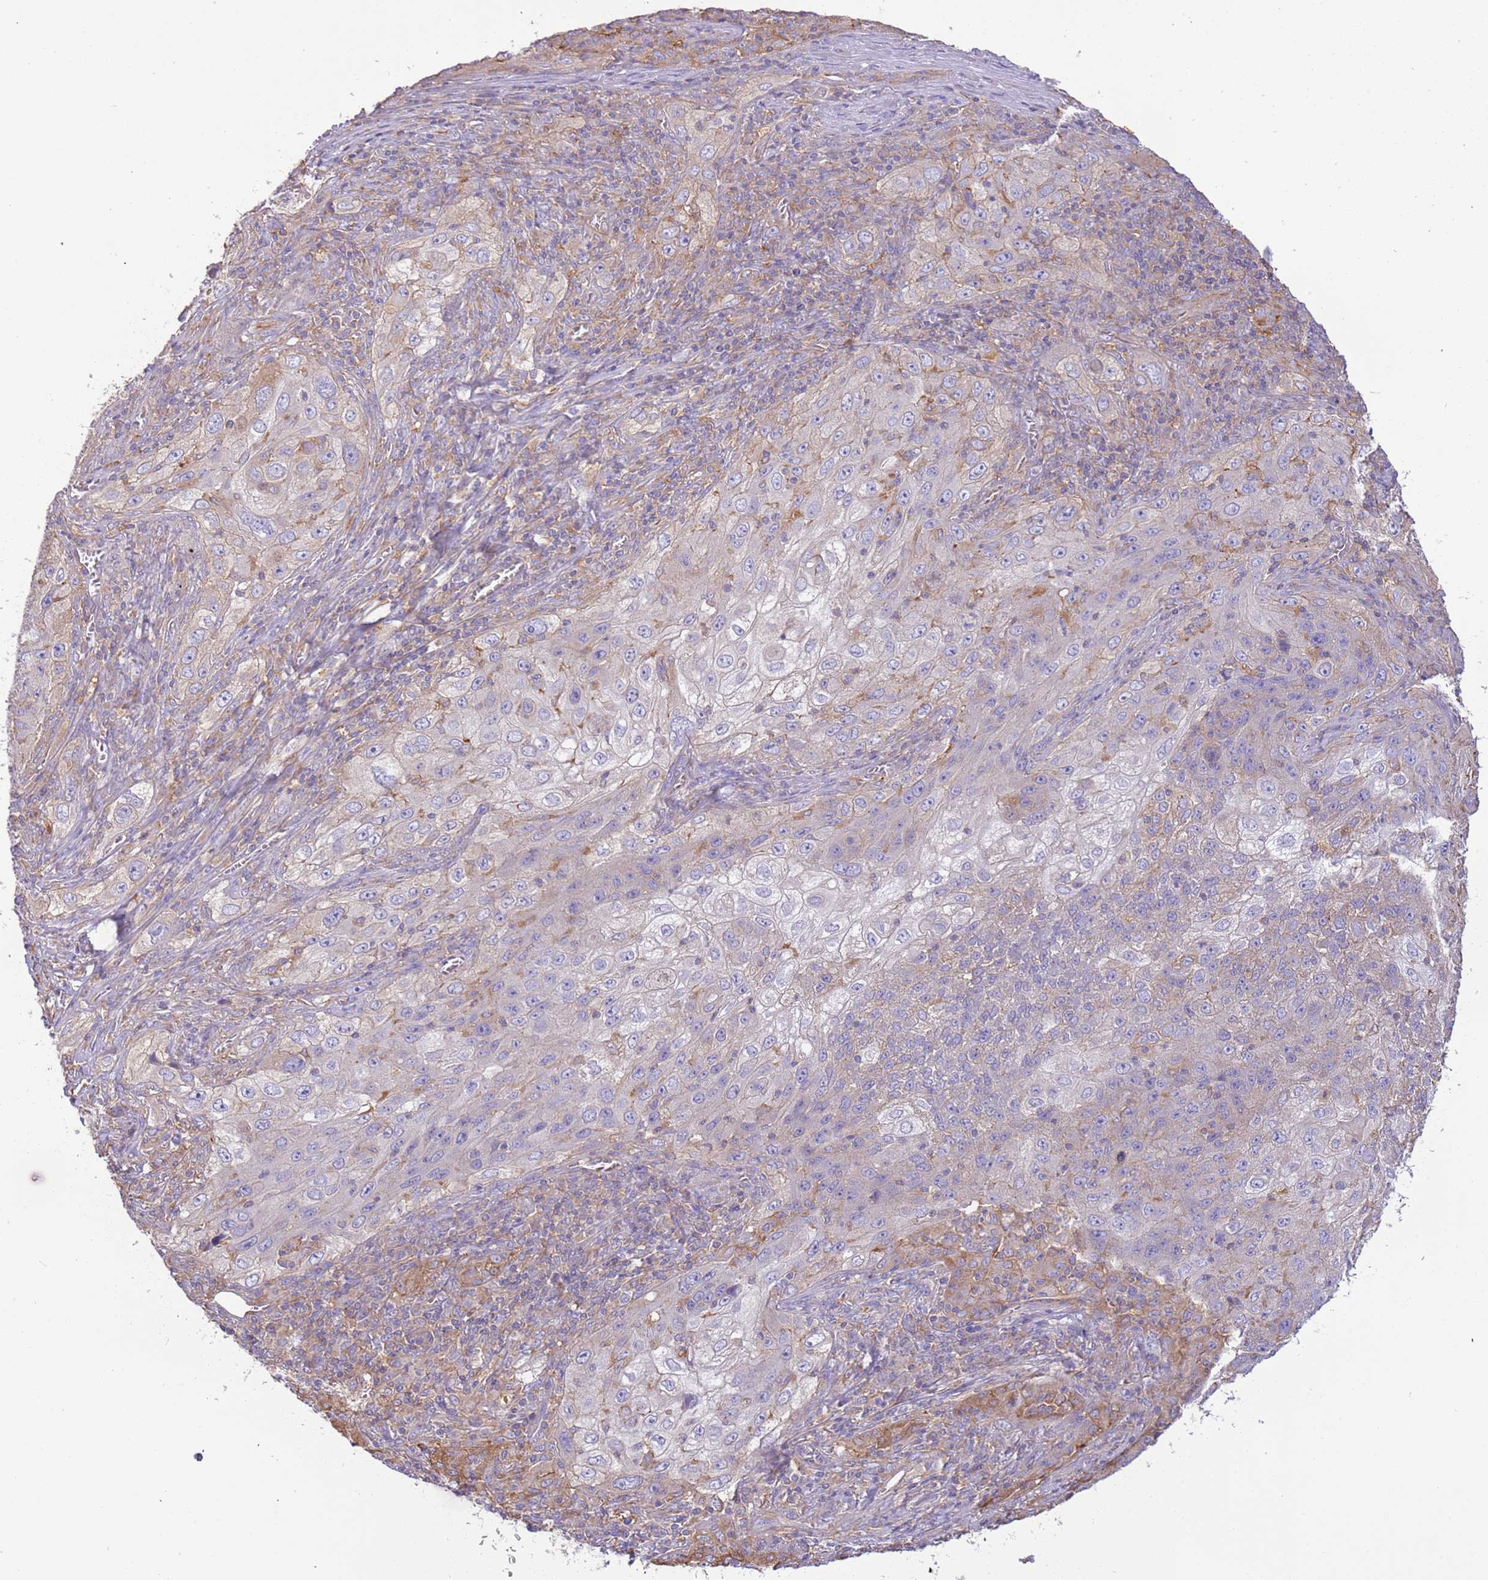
{"staining": {"intensity": "weak", "quantity": "<25%", "location": "cytoplasmic/membranous"}, "tissue": "lung cancer", "cell_type": "Tumor cells", "image_type": "cancer", "snomed": [{"axis": "morphology", "description": "Squamous cell carcinoma, NOS"}, {"axis": "topography", "description": "Lung"}], "caption": "The image exhibits no staining of tumor cells in lung cancer.", "gene": "NAALADL1", "patient": {"sex": "female", "age": 69}}